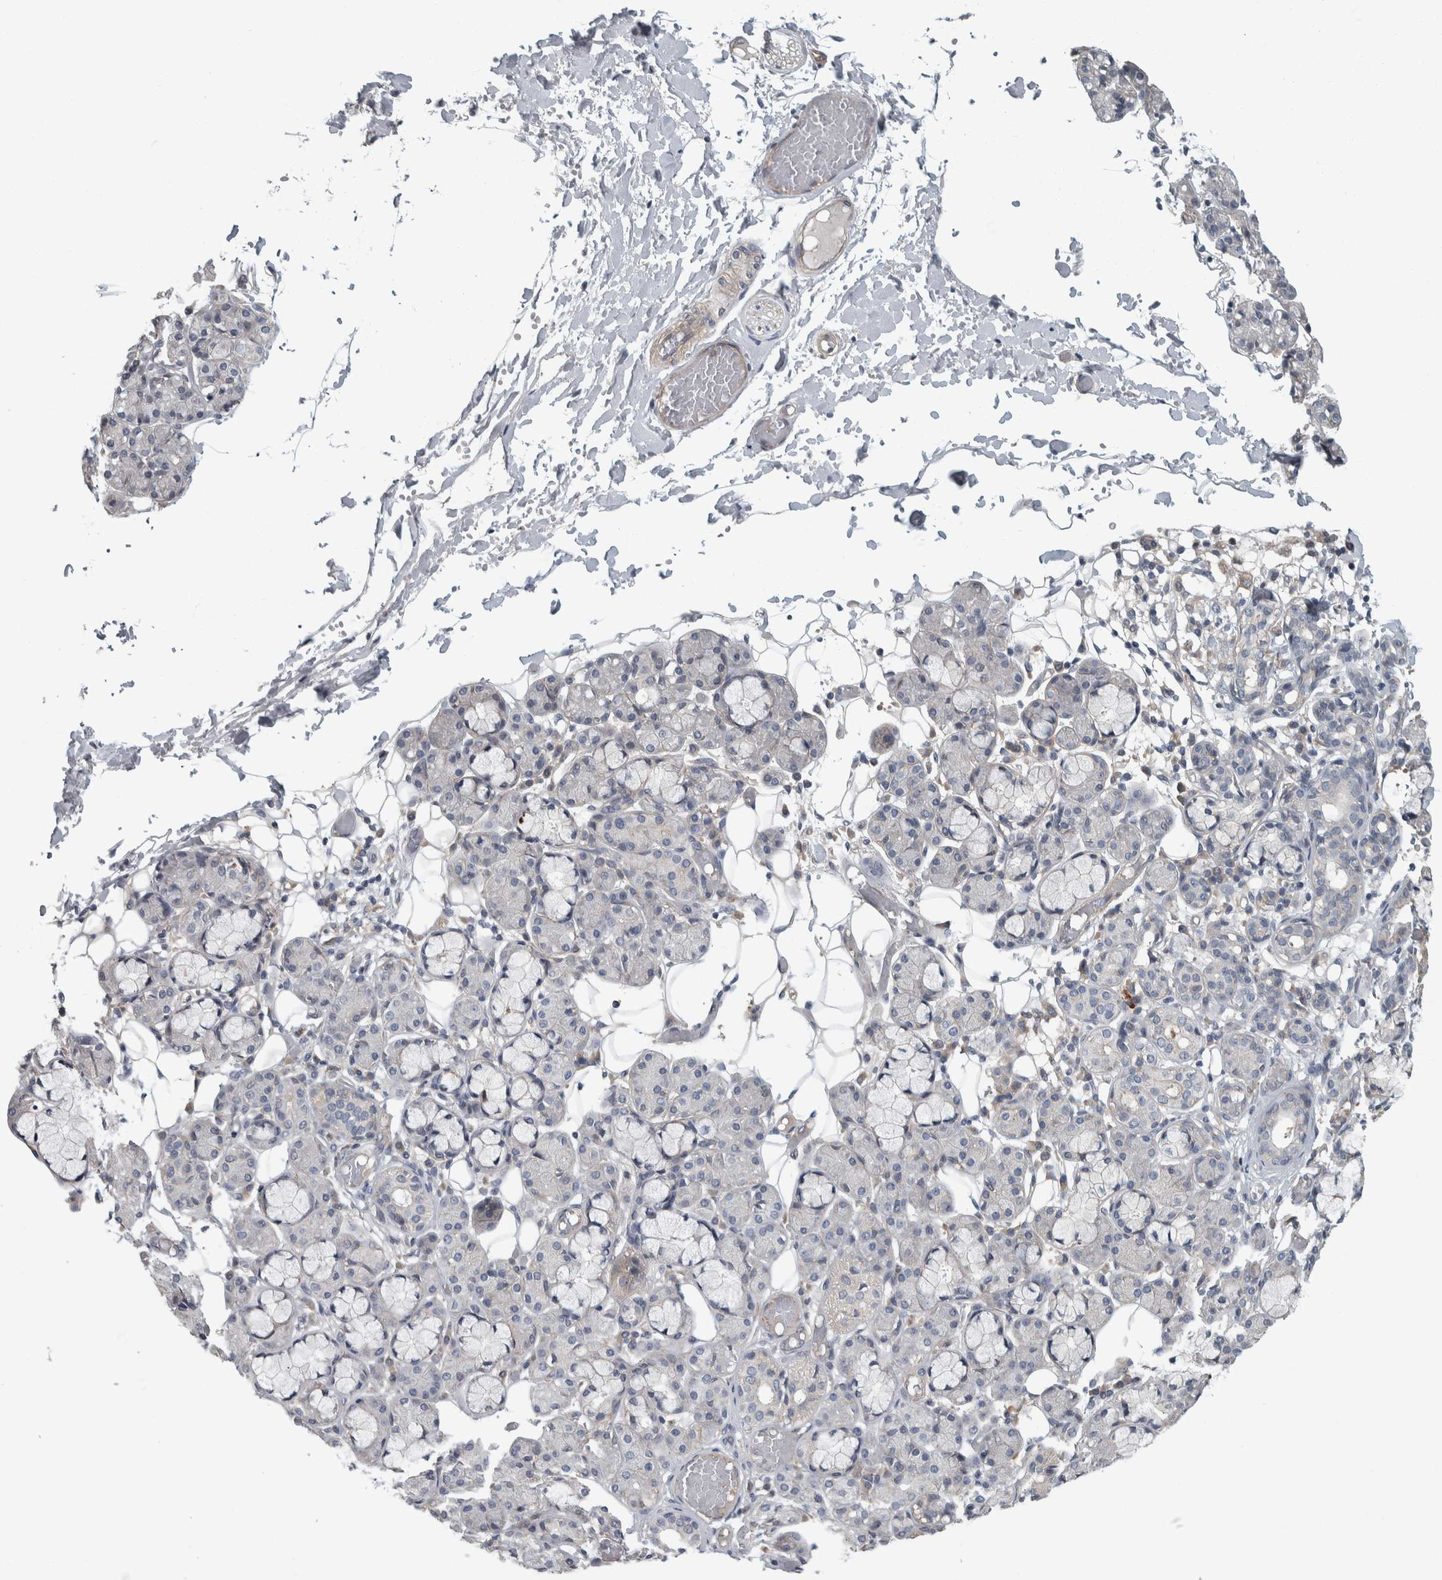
{"staining": {"intensity": "negative", "quantity": "none", "location": "none"}, "tissue": "salivary gland", "cell_type": "Glandular cells", "image_type": "normal", "snomed": [{"axis": "morphology", "description": "Normal tissue, NOS"}, {"axis": "topography", "description": "Salivary gland"}], "caption": "There is no significant staining in glandular cells of salivary gland. (IHC, brightfield microscopy, high magnification).", "gene": "KCNJ3", "patient": {"sex": "male", "age": 63}}